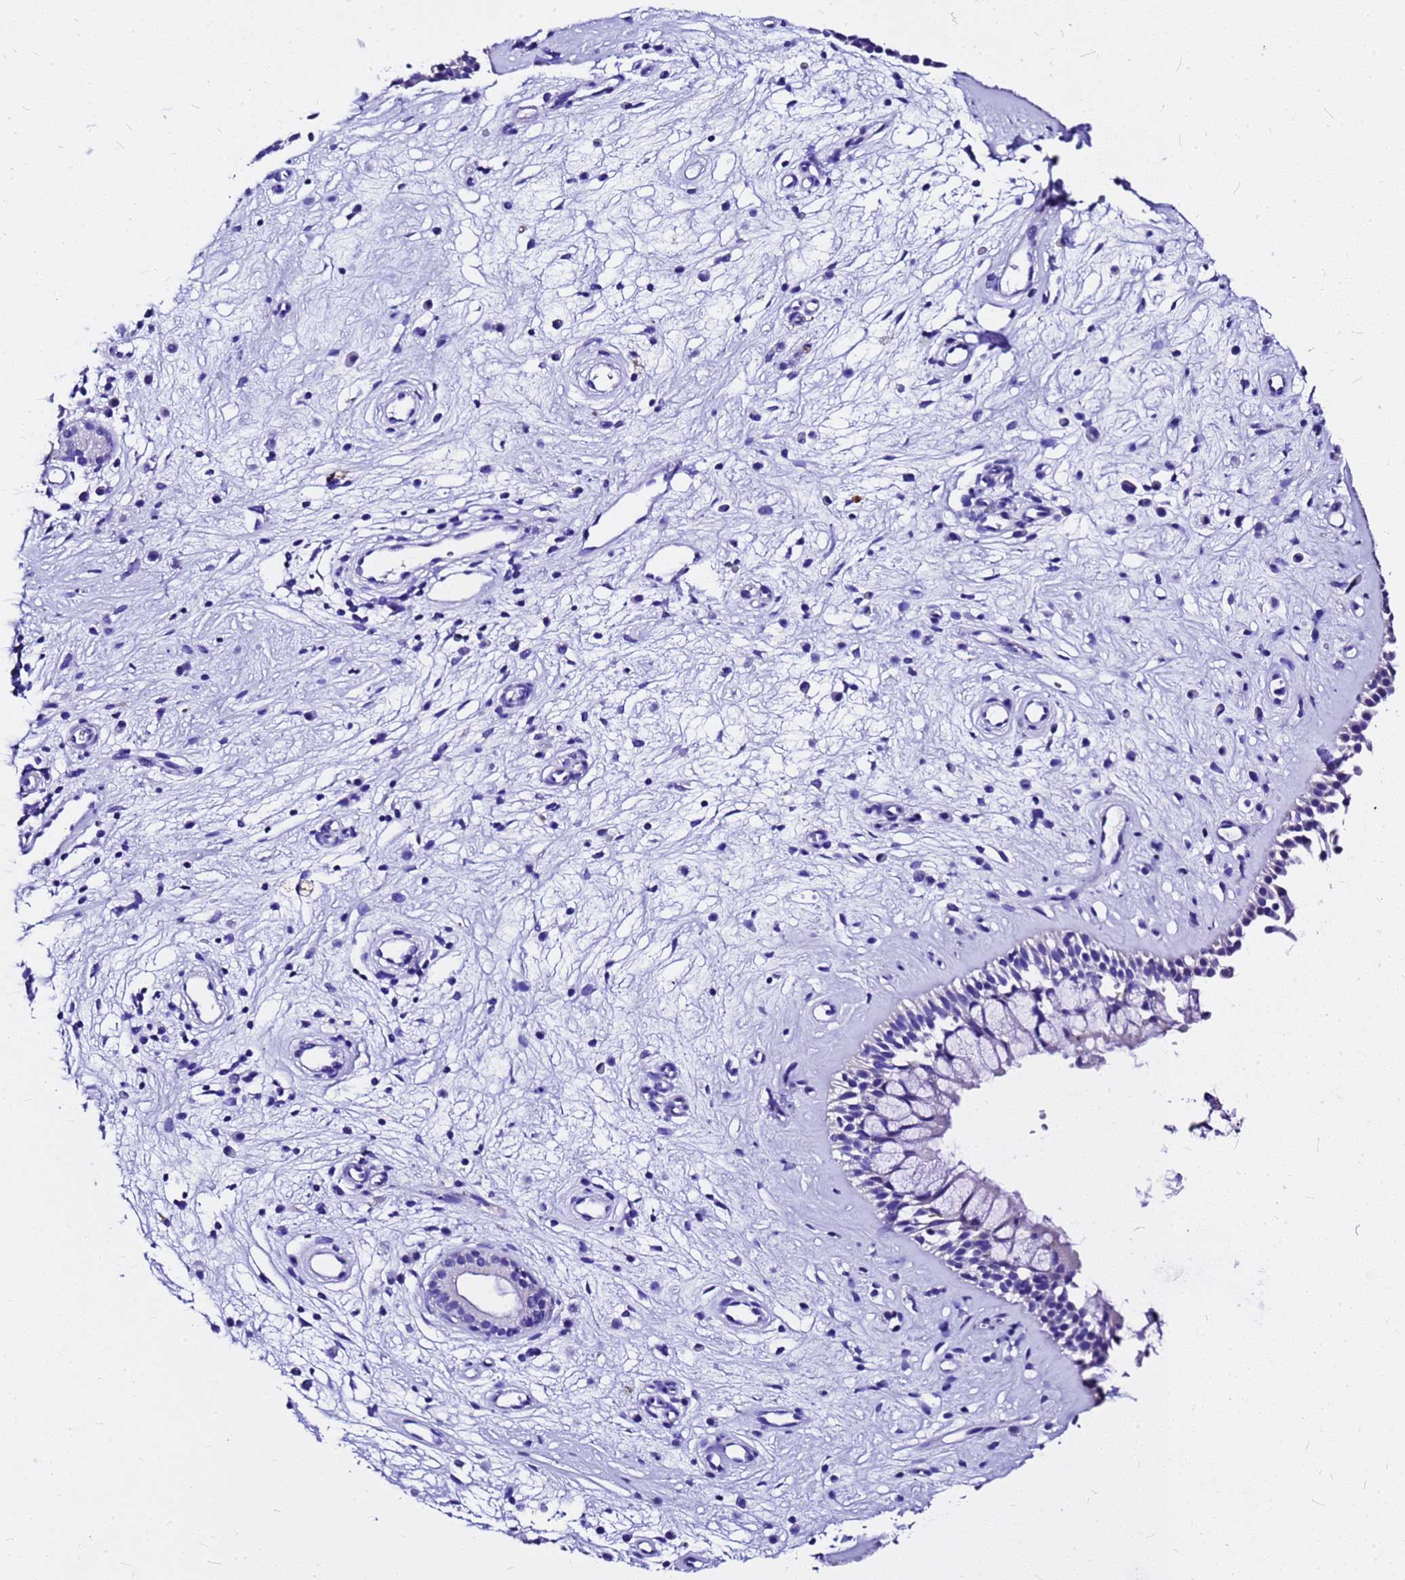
{"staining": {"intensity": "negative", "quantity": "none", "location": "none"}, "tissue": "nasopharynx", "cell_type": "Respiratory epithelial cells", "image_type": "normal", "snomed": [{"axis": "morphology", "description": "Normal tissue, NOS"}, {"axis": "topography", "description": "Nasopharynx"}], "caption": "IHC of benign human nasopharynx demonstrates no expression in respiratory epithelial cells. The staining is performed using DAB brown chromogen with nuclei counter-stained in using hematoxylin.", "gene": "HERC4", "patient": {"sex": "male", "age": 32}}